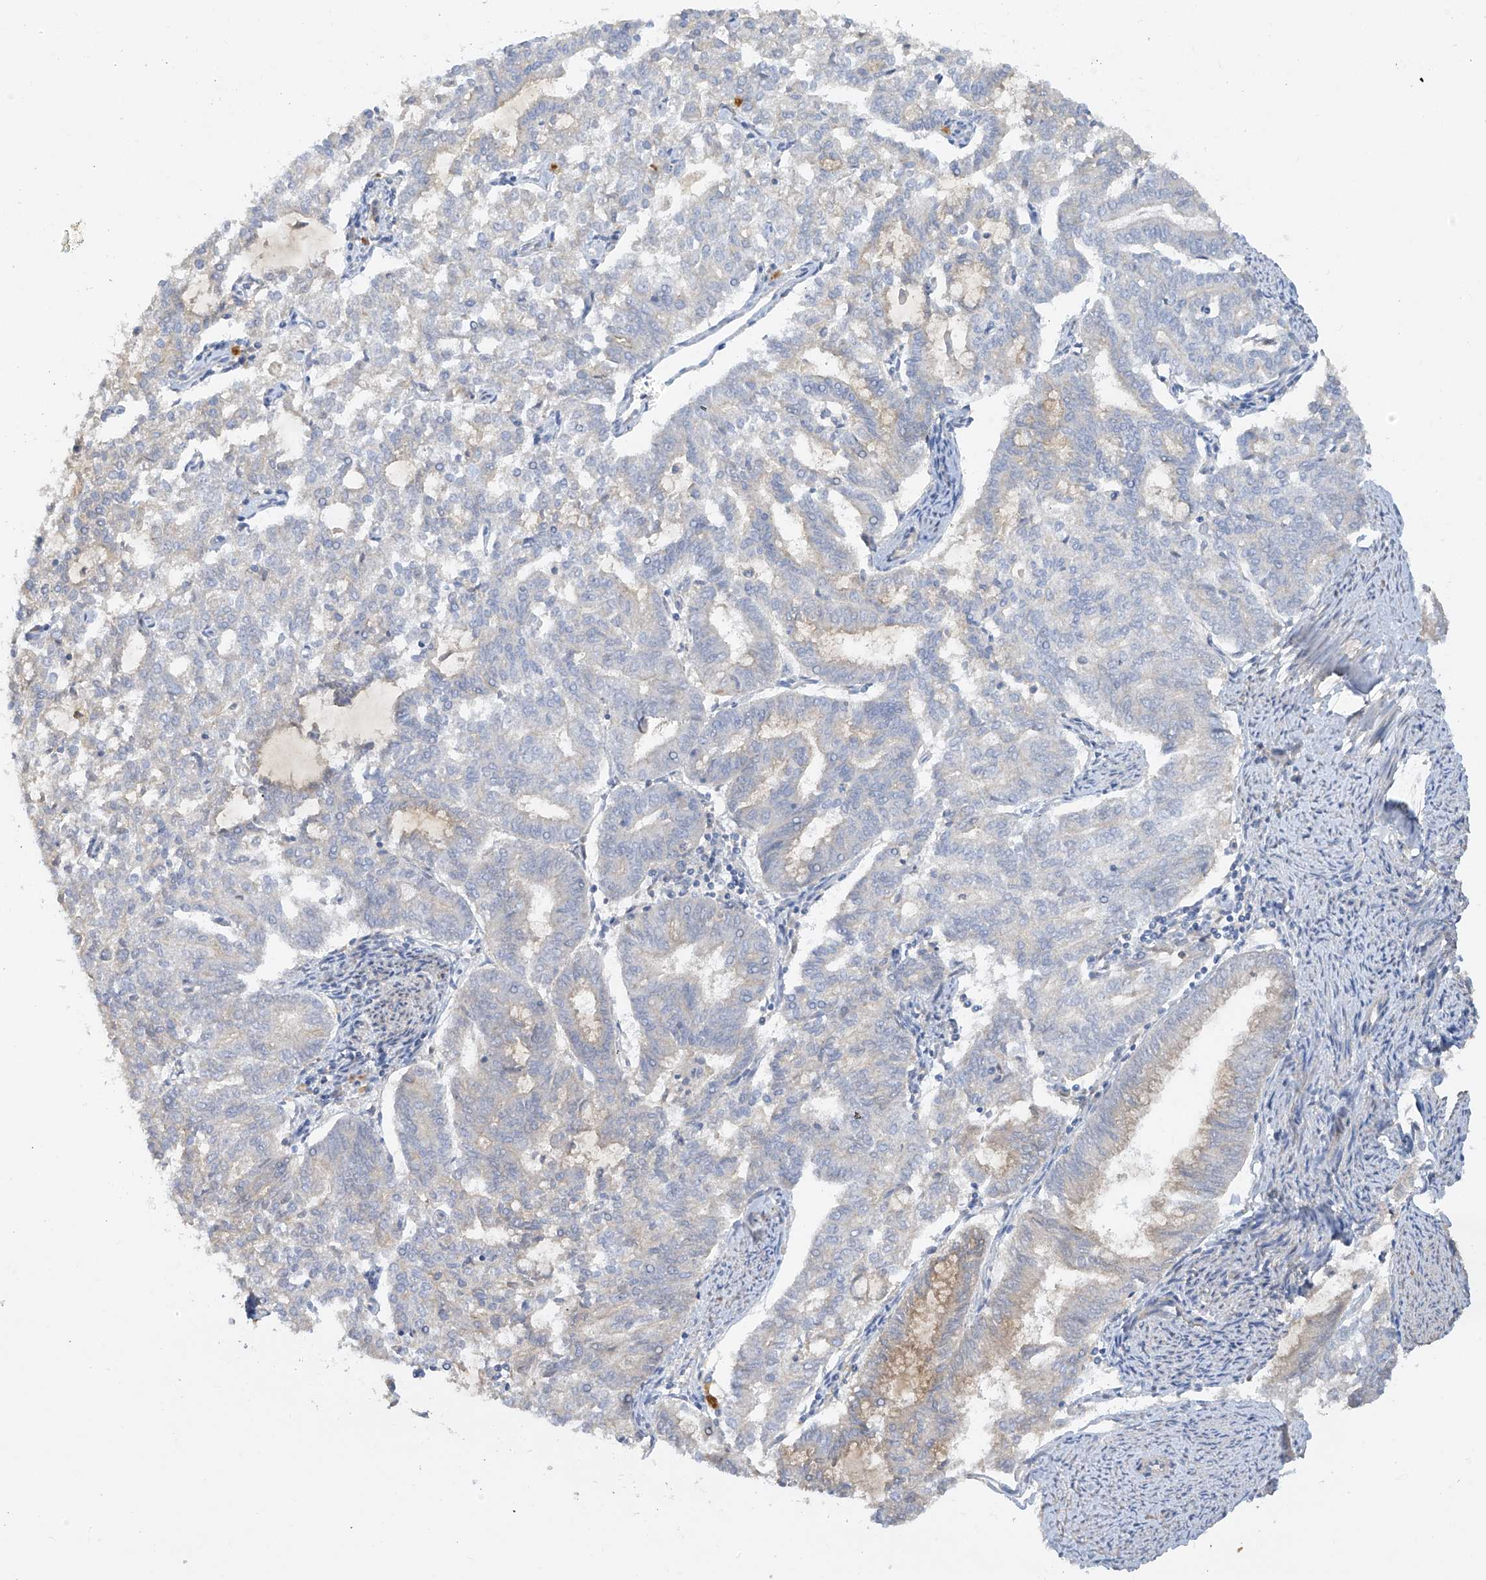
{"staining": {"intensity": "weak", "quantity": "<25%", "location": "cytoplasmic/membranous"}, "tissue": "endometrial cancer", "cell_type": "Tumor cells", "image_type": "cancer", "snomed": [{"axis": "morphology", "description": "Adenocarcinoma, NOS"}, {"axis": "topography", "description": "Endometrium"}], "caption": "Histopathology image shows no protein staining in tumor cells of adenocarcinoma (endometrial) tissue.", "gene": "PRSS12", "patient": {"sex": "female", "age": 79}}